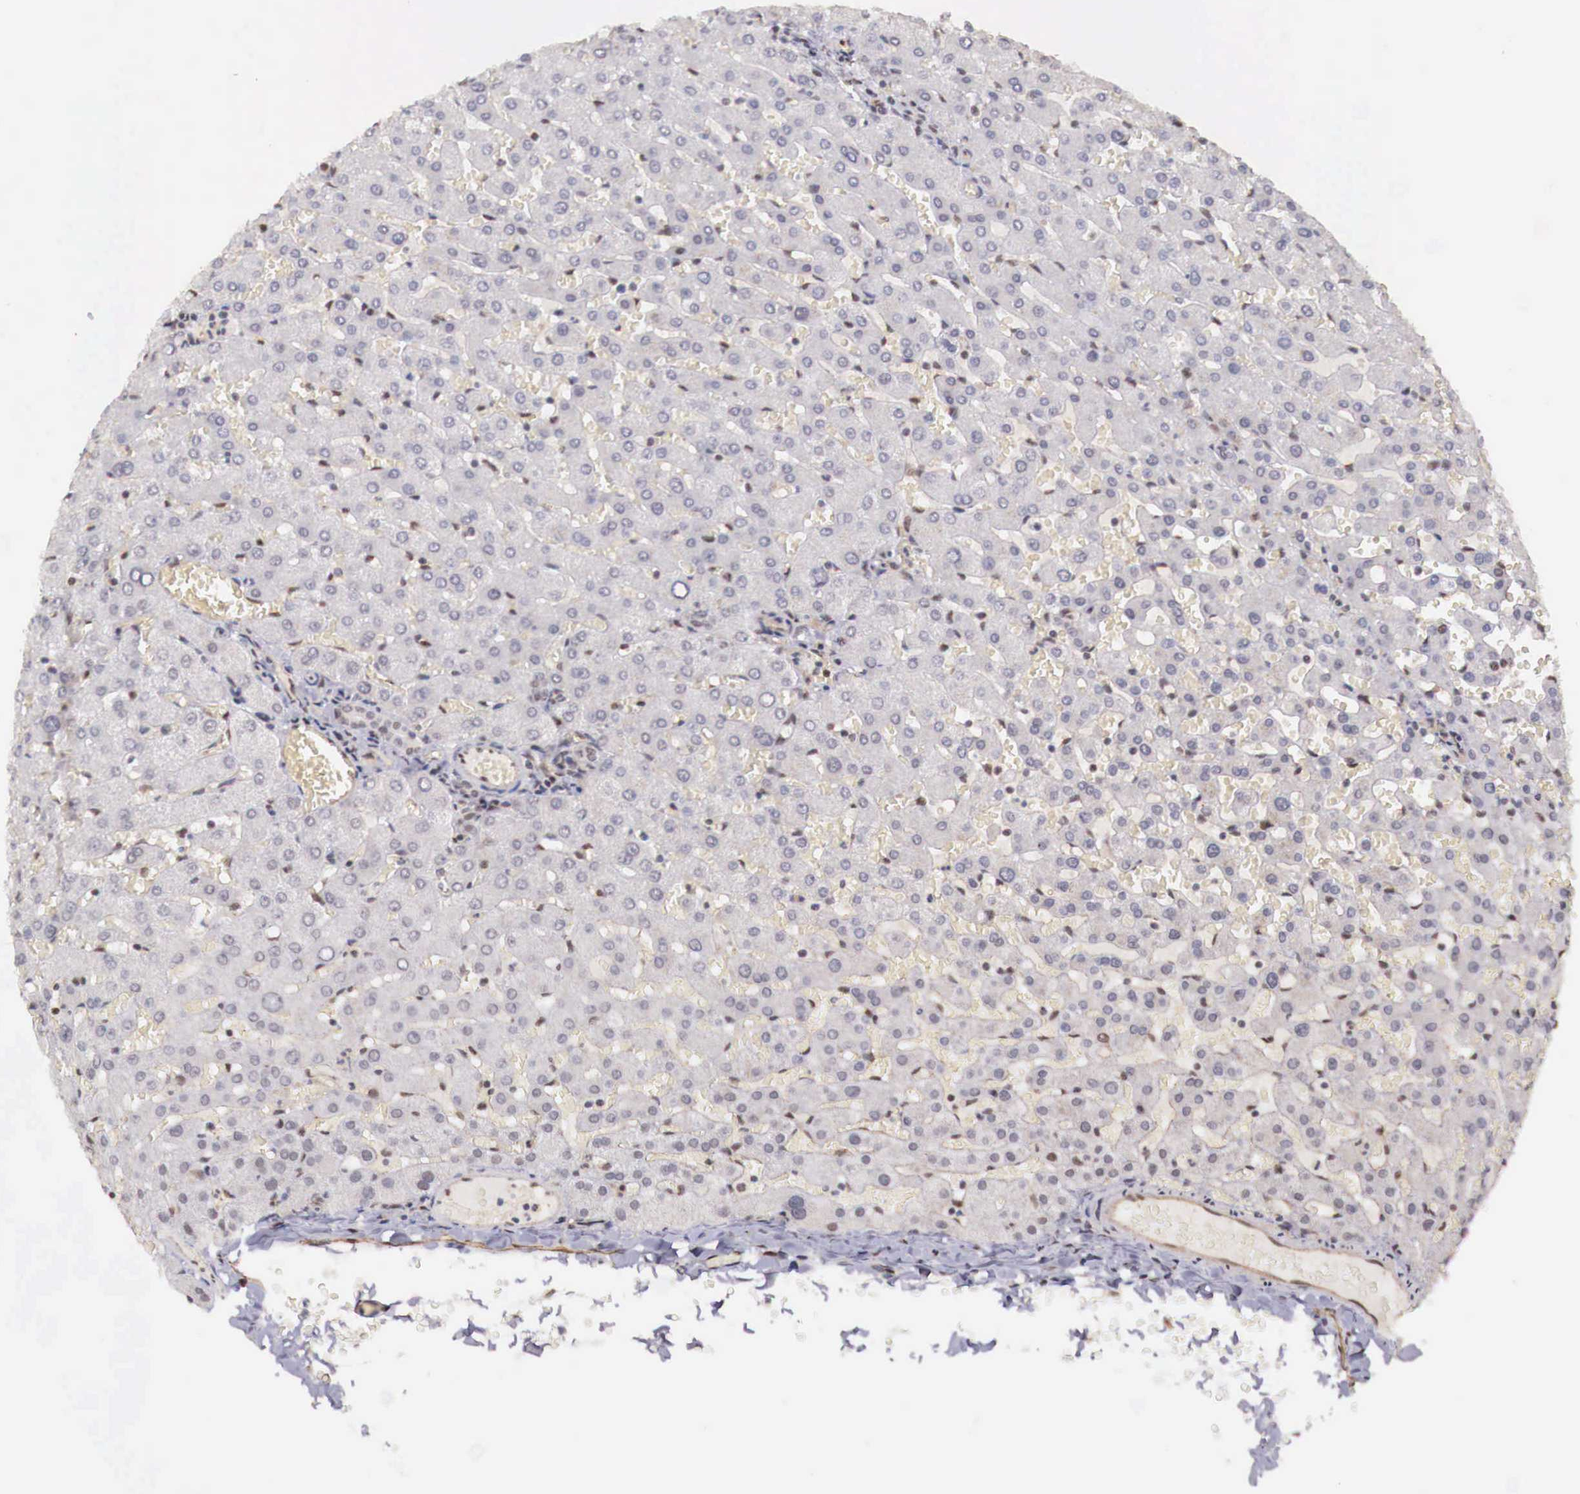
{"staining": {"intensity": "weak", "quantity": "<25%", "location": "nuclear"}, "tissue": "liver", "cell_type": "Cholangiocytes", "image_type": "normal", "snomed": [{"axis": "morphology", "description": "Normal tissue, NOS"}, {"axis": "topography", "description": "Liver"}], "caption": "An immunohistochemistry image of unremarkable liver is shown. There is no staining in cholangiocytes of liver. (DAB (3,3'-diaminobenzidine) IHC, high magnification).", "gene": "FOXP2", "patient": {"sex": "female", "age": 30}}